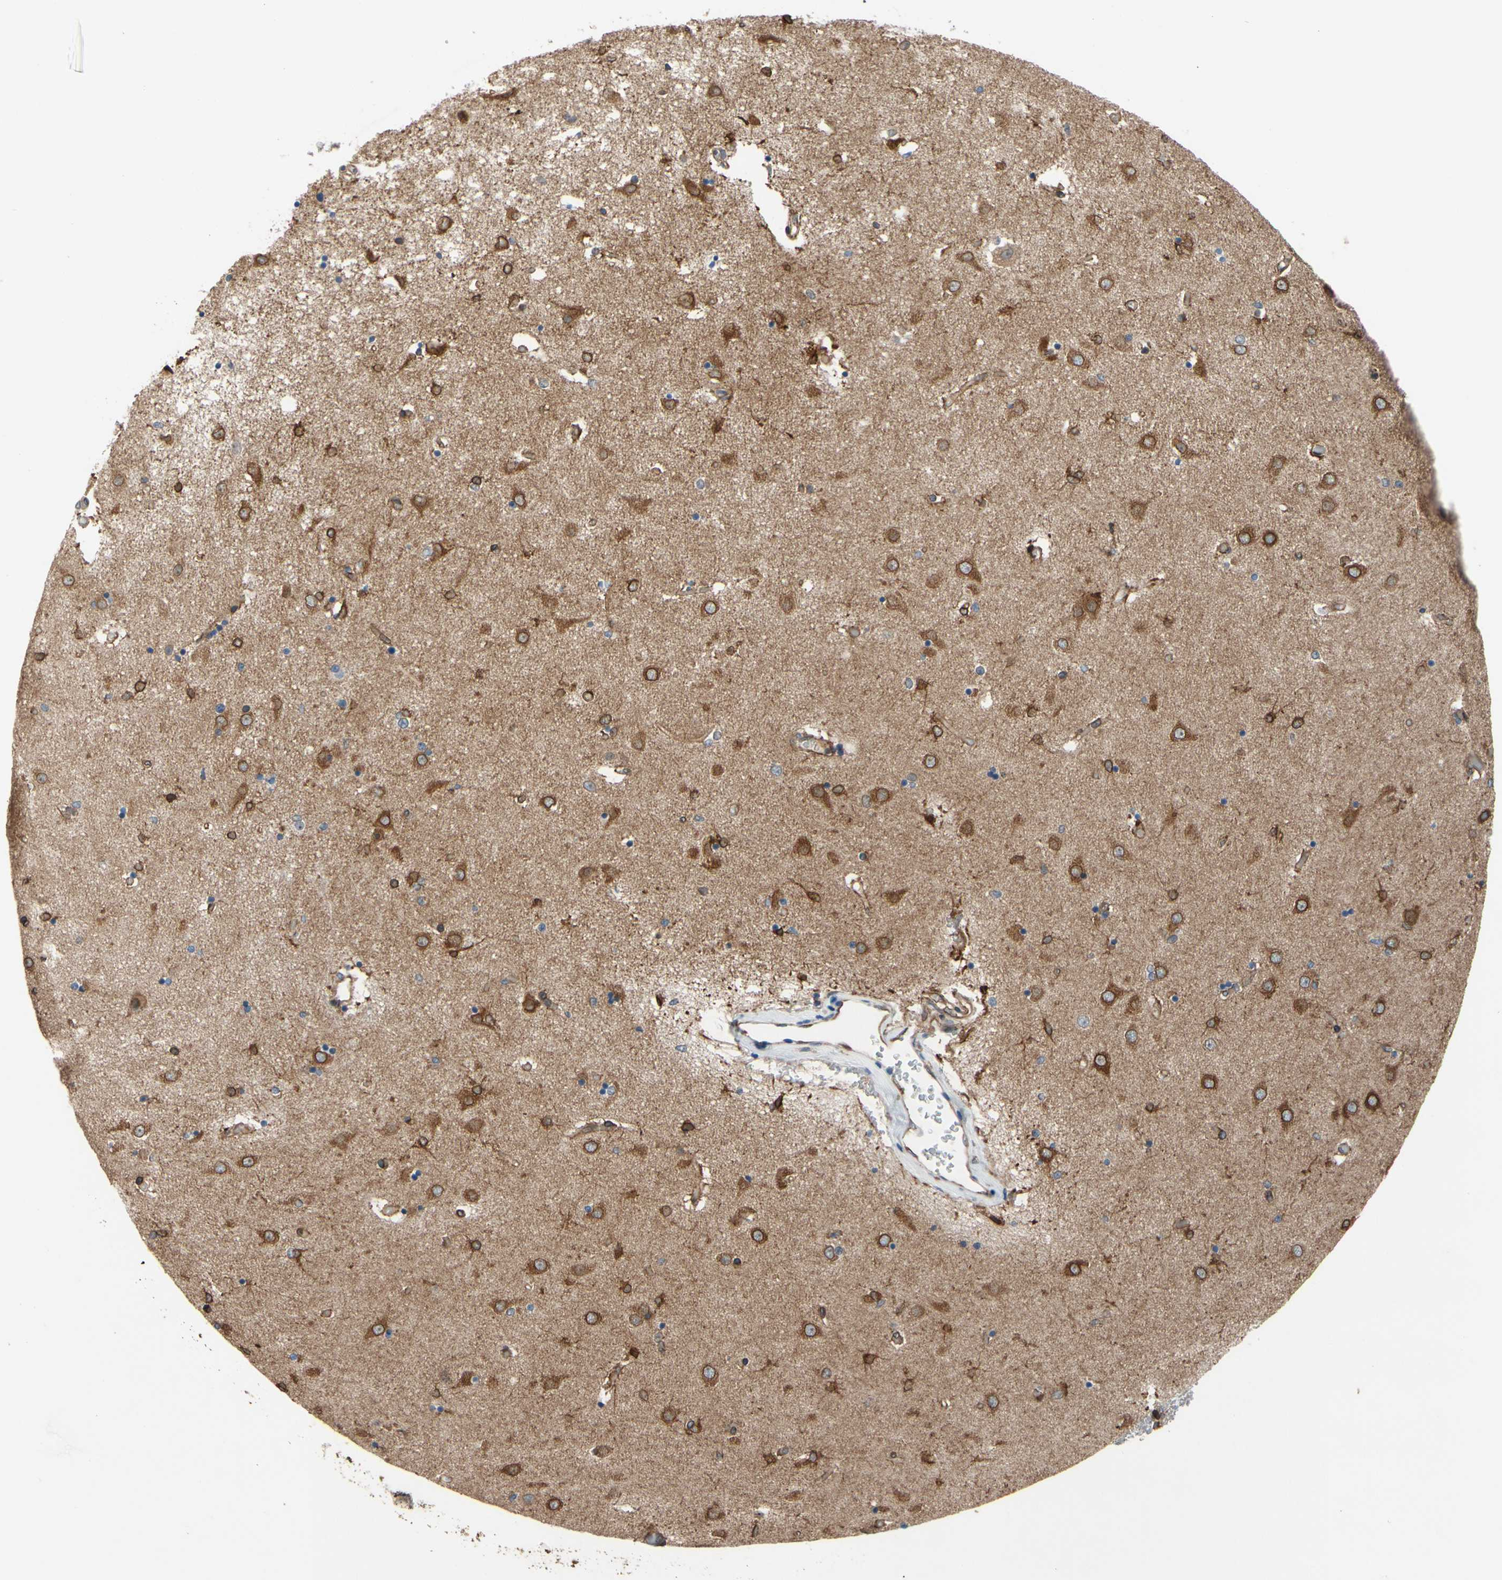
{"staining": {"intensity": "strong", "quantity": "25%-75%", "location": "cytoplasmic/membranous"}, "tissue": "caudate", "cell_type": "Glial cells", "image_type": "normal", "snomed": [{"axis": "morphology", "description": "Normal tissue, NOS"}, {"axis": "topography", "description": "Lateral ventricle wall"}], "caption": "Glial cells show high levels of strong cytoplasmic/membranous staining in approximately 25%-75% of cells in unremarkable human caudate.", "gene": "PRXL2A", "patient": {"sex": "female", "age": 54}}